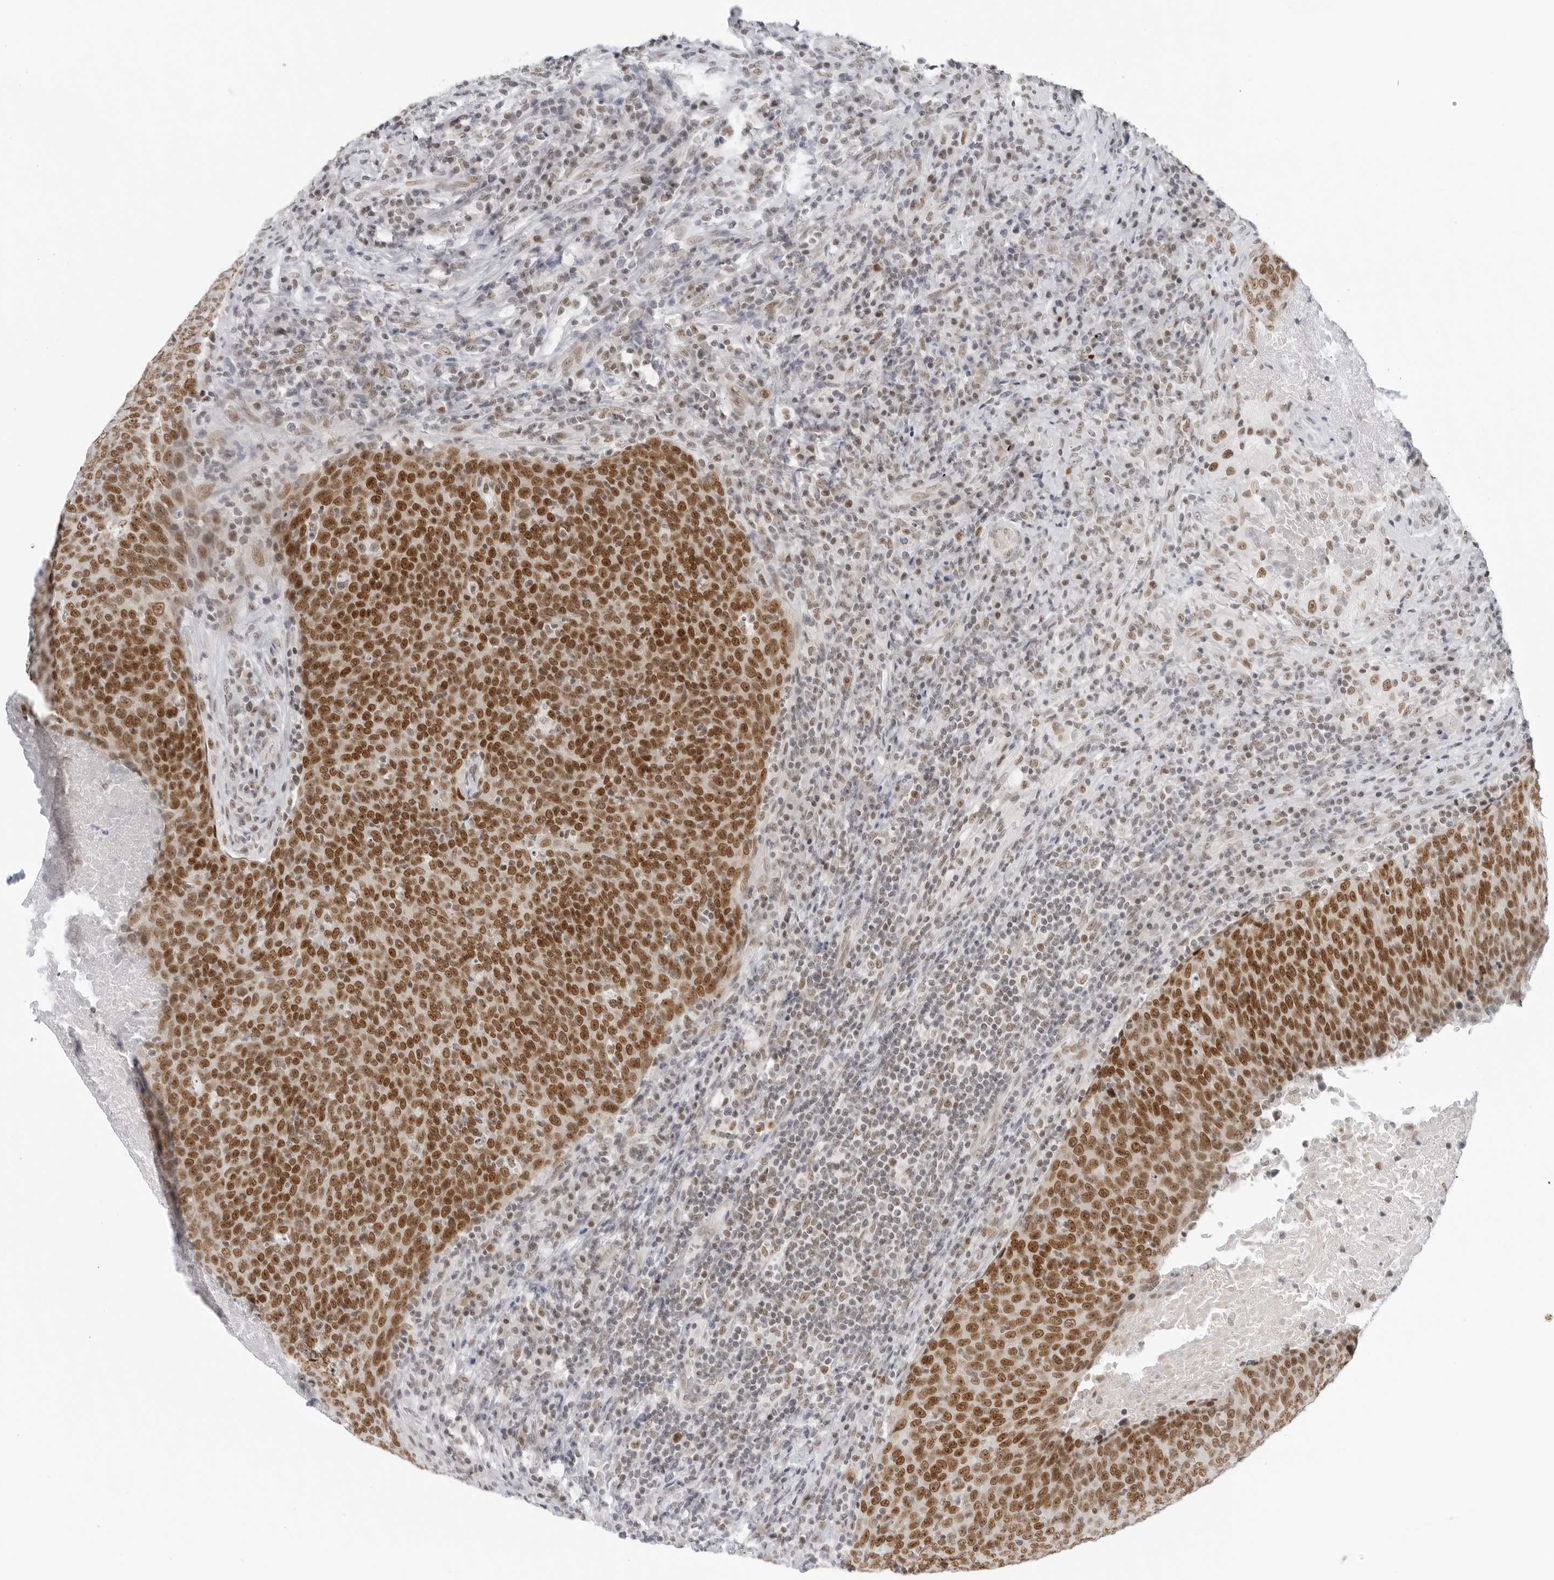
{"staining": {"intensity": "strong", "quantity": ">75%", "location": "nuclear"}, "tissue": "head and neck cancer", "cell_type": "Tumor cells", "image_type": "cancer", "snomed": [{"axis": "morphology", "description": "Squamous cell carcinoma, NOS"}, {"axis": "morphology", "description": "Squamous cell carcinoma, metastatic, NOS"}, {"axis": "topography", "description": "Lymph node"}, {"axis": "topography", "description": "Head-Neck"}], "caption": "Immunohistochemistry image of head and neck metastatic squamous cell carcinoma stained for a protein (brown), which displays high levels of strong nuclear staining in about >75% of tumor cells.", "gene": "FOXK2", "patient": {"sex": "male", "age": 62}}